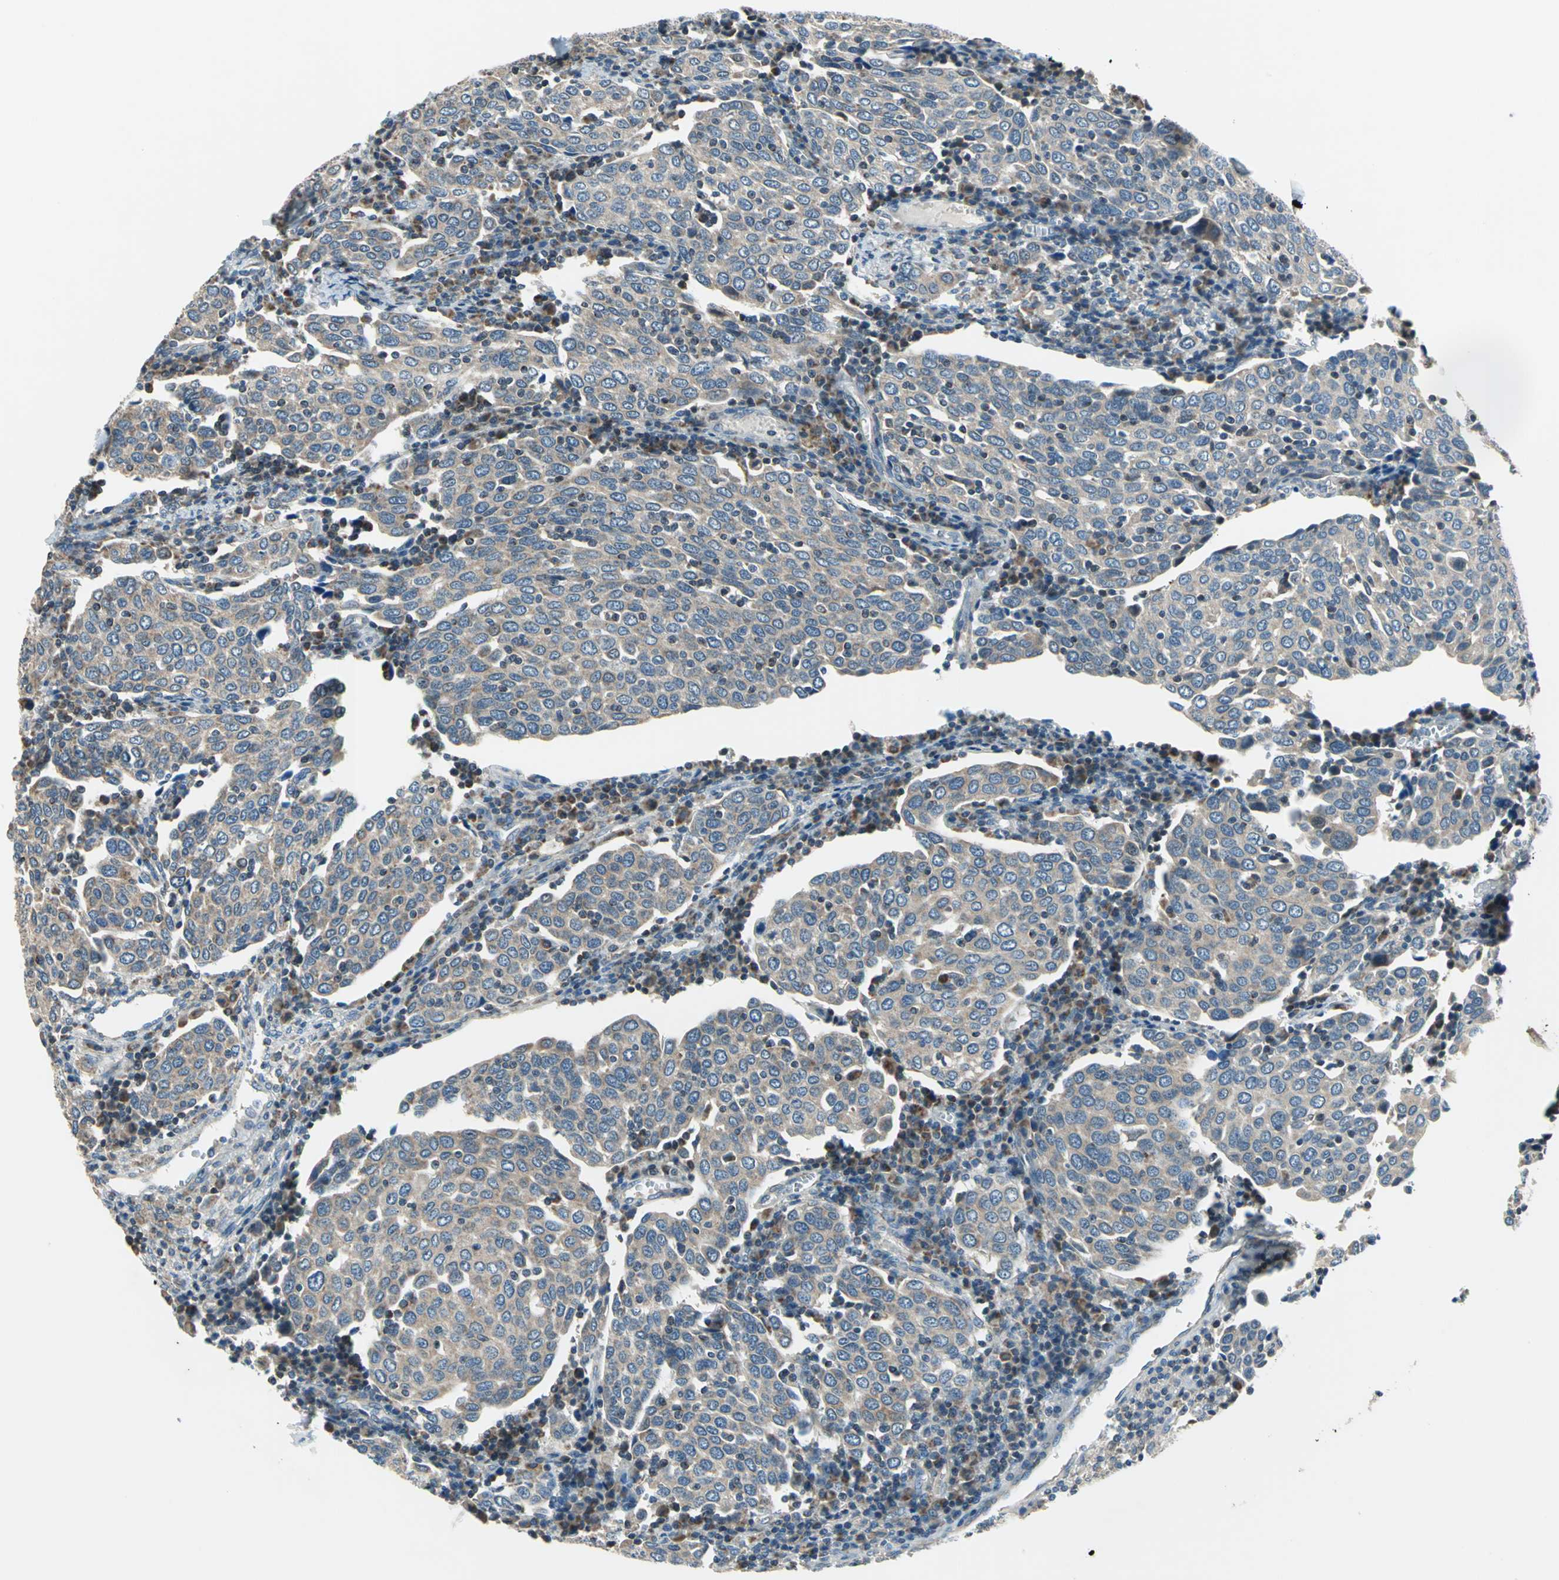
{"staining": {"intensity": "weak", "quantity": ">75%", "location": "cytoplasmic/membranous"}, "tissue": "cervical cancer", "cell_type": "Tumor cells", "image_type": "cancer", "snomed": [{"axis": "morphology", "description": "Squamous cell carcinoma, NOS"}, {"axis": "topography", "description": "Cervix"}], "caption": "About >75% of tumor cells in human cervical squamous cell carcinoma demonstrate weak cytoplasmic/membranous protein expression as visualized by brown immunohistochemical staining.", "gene": "TRAK1", "patient": {"sex": "female", "age": 40}}